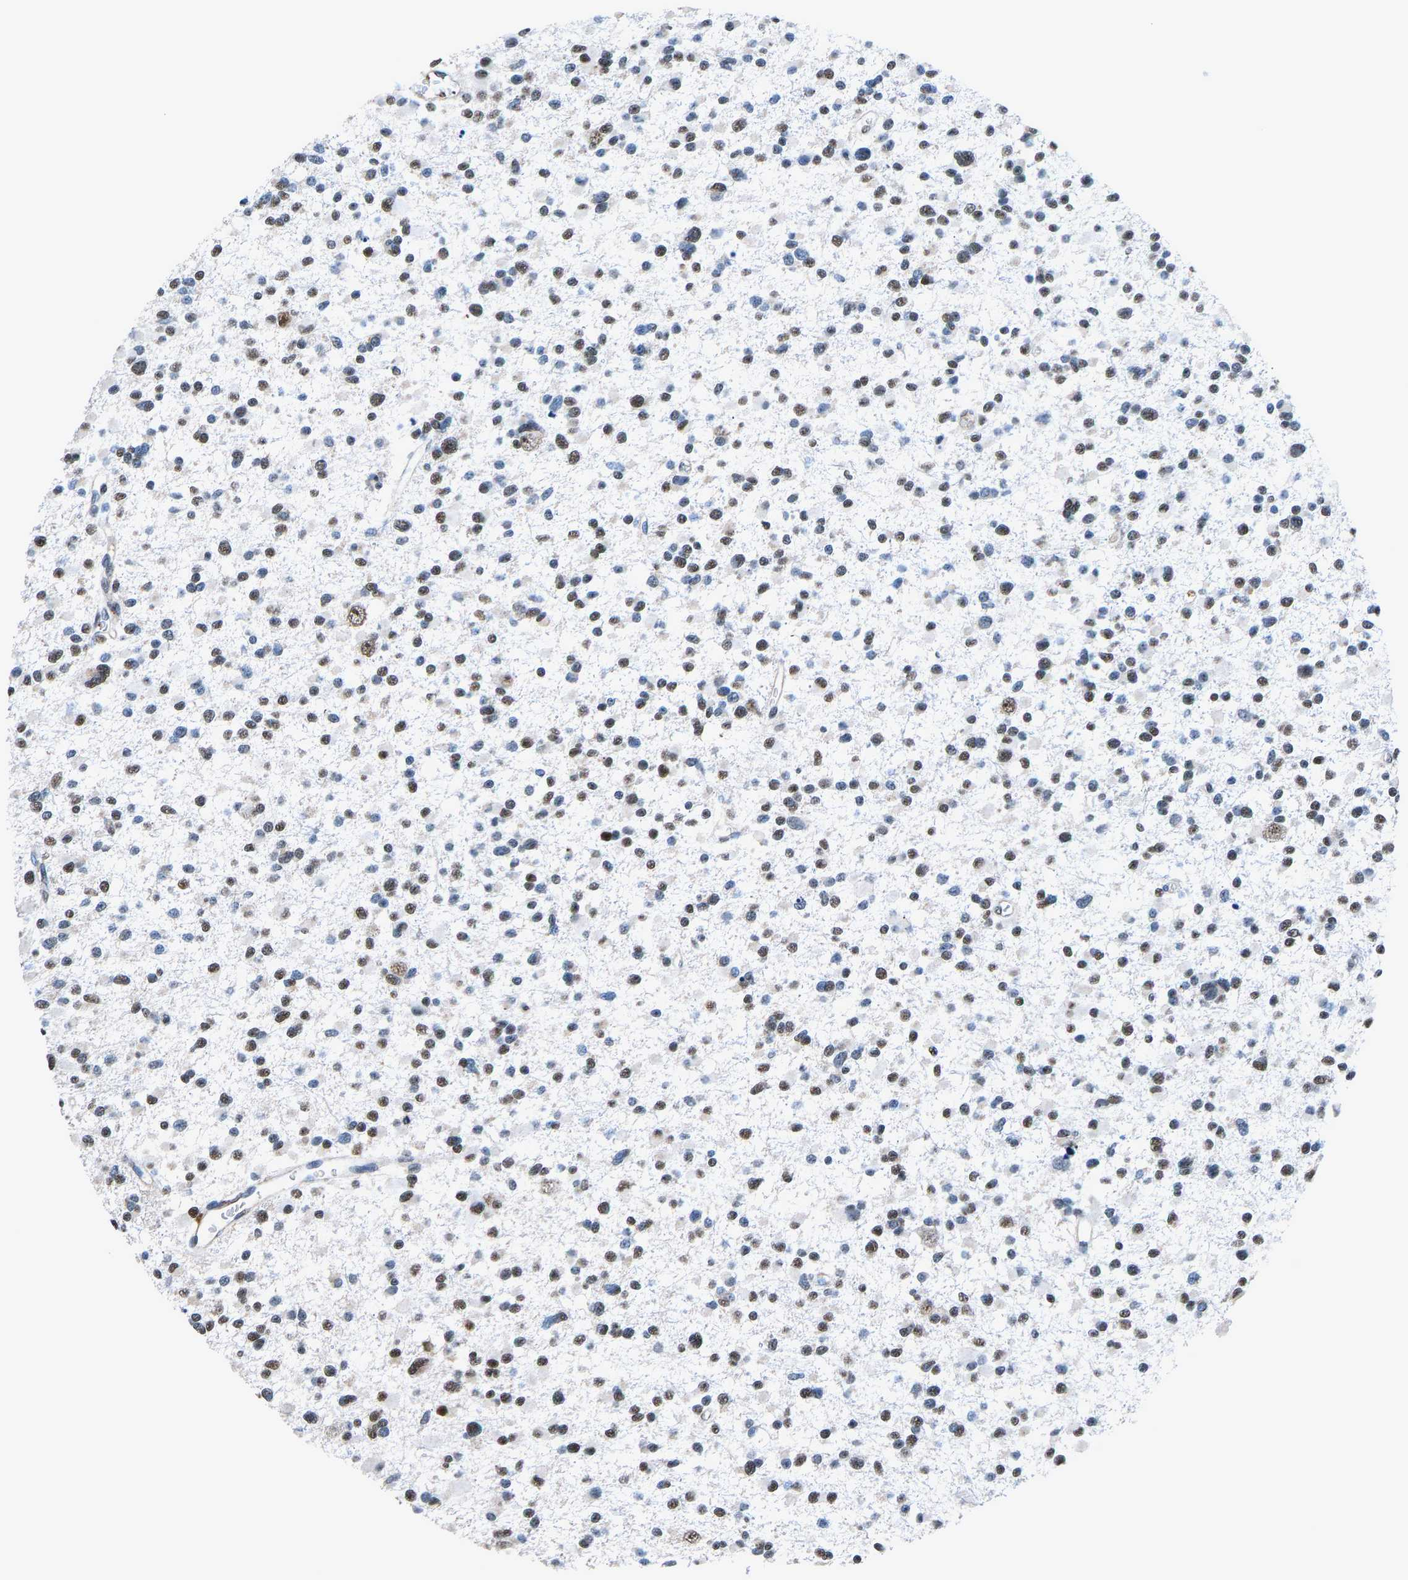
{"staining": {"intensity": "strong", "quantity": "25%-75%", "location": "nuclear"}, "tissue": "glioma", "cell_type": "Tumor cells", "image_type": "cancer", "snomed": [{"axis": "morphology", "description": "Glioma, malignant, Low grade"}, {"axis": "topography", "description": "Brain"}], "caption": "Low-grade glioma (malignant) was stained to show a protein in brown. There is high levels of strong nuclear positivity in approximately 25%-75% of tumor cells.", "gene": "FOS", "patient": {"sex": "female", "age": 22}}